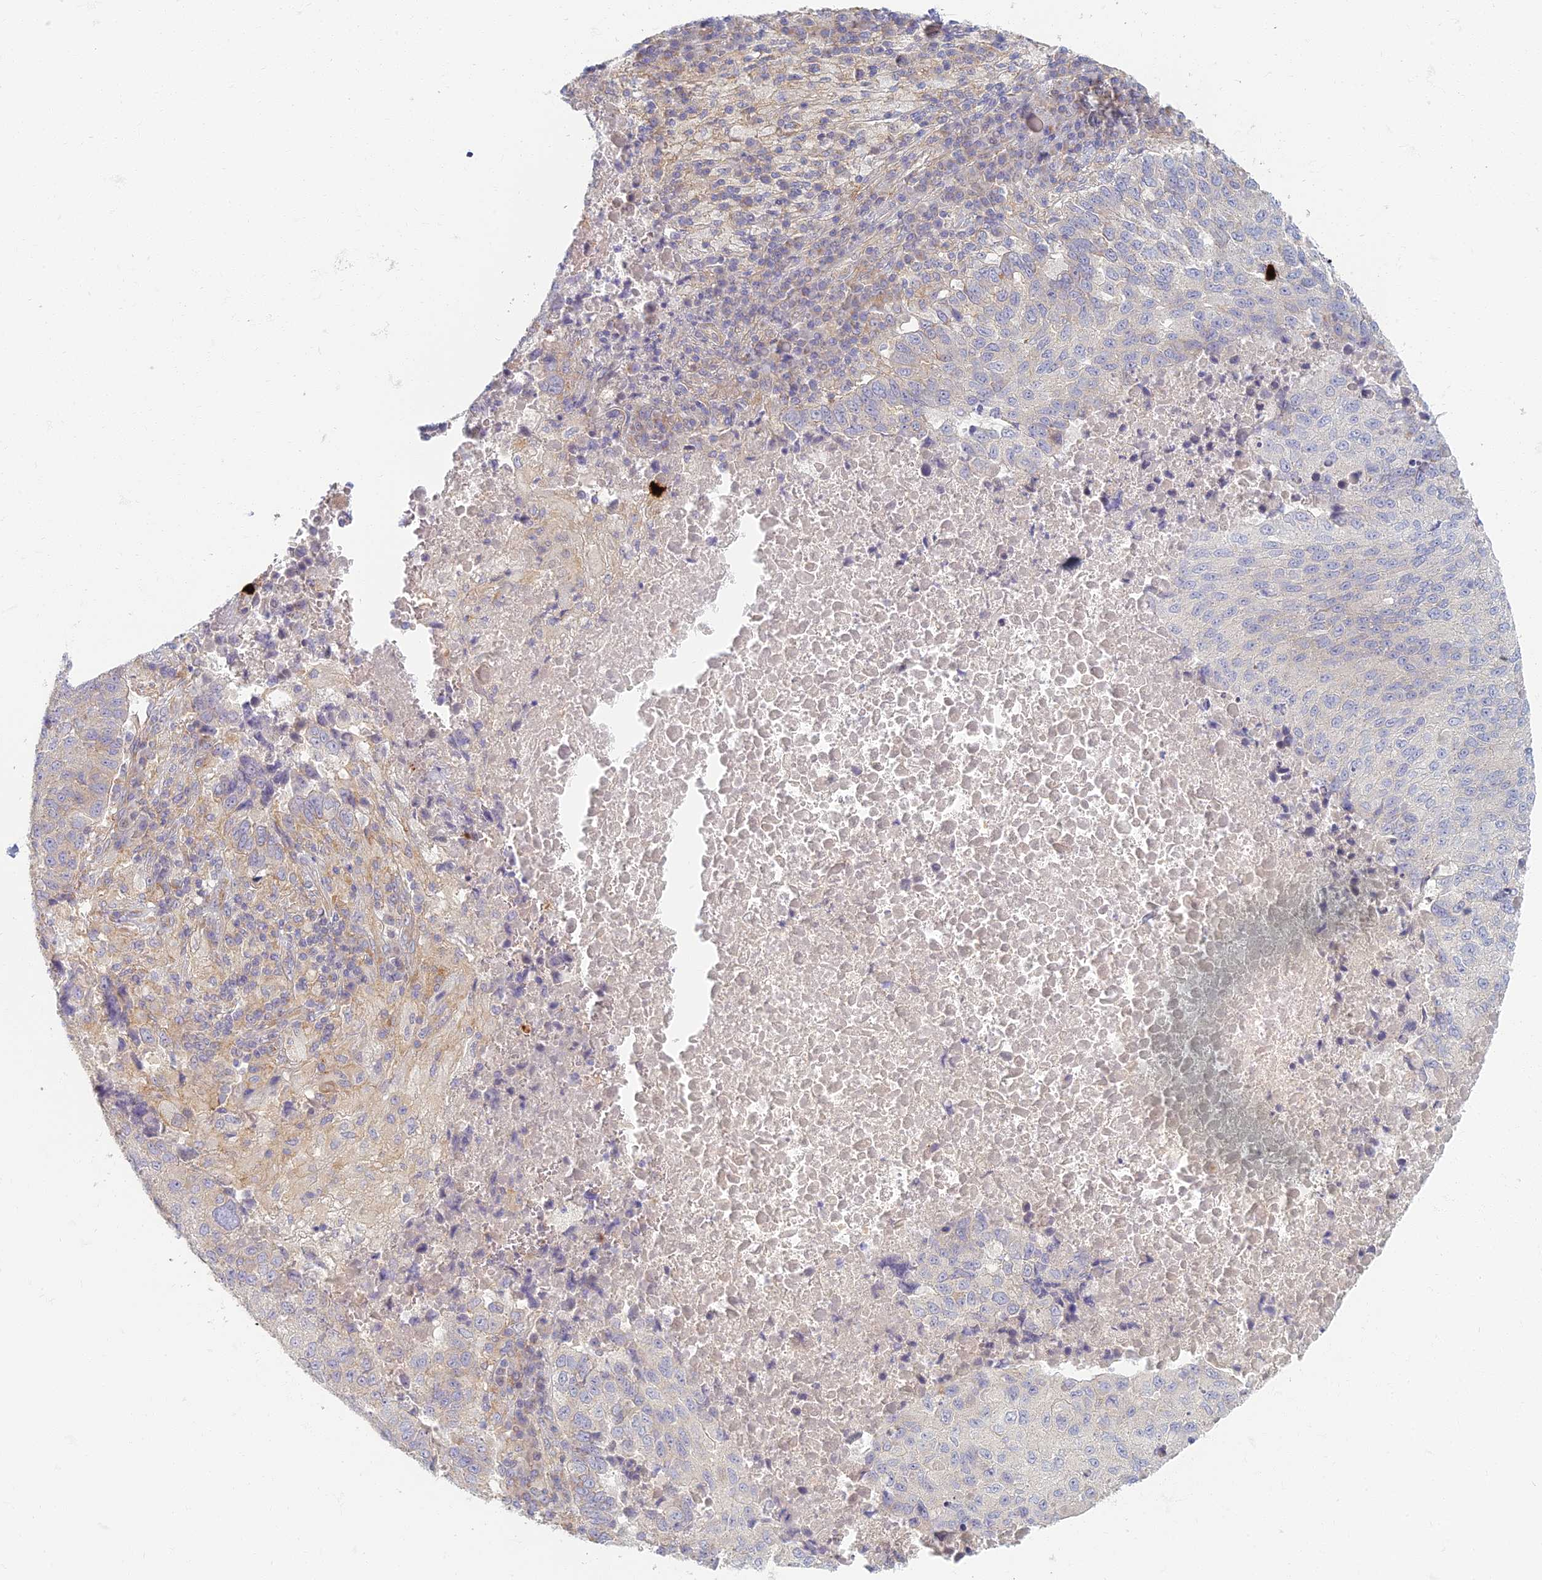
{"staining": {"intensity": "negative", "quantity": "none", "location": "none"}, "tissue": "lung cancer", "cell_type": "Tumor cells", "image_type": "cancer", "snomed": [{"axis": "morphology", "description": "Squamous cell carcinoma, NOS"}, {"axis": "topography", "description": "Lung"}], "caption": "Human lung squamous cell carcinoma stained for a protein using immunohistochemistry (IHC) reveals no positivity in tumor cells.", "gene": "PROX2", "patient": {"sex": "male", "age": 73}}